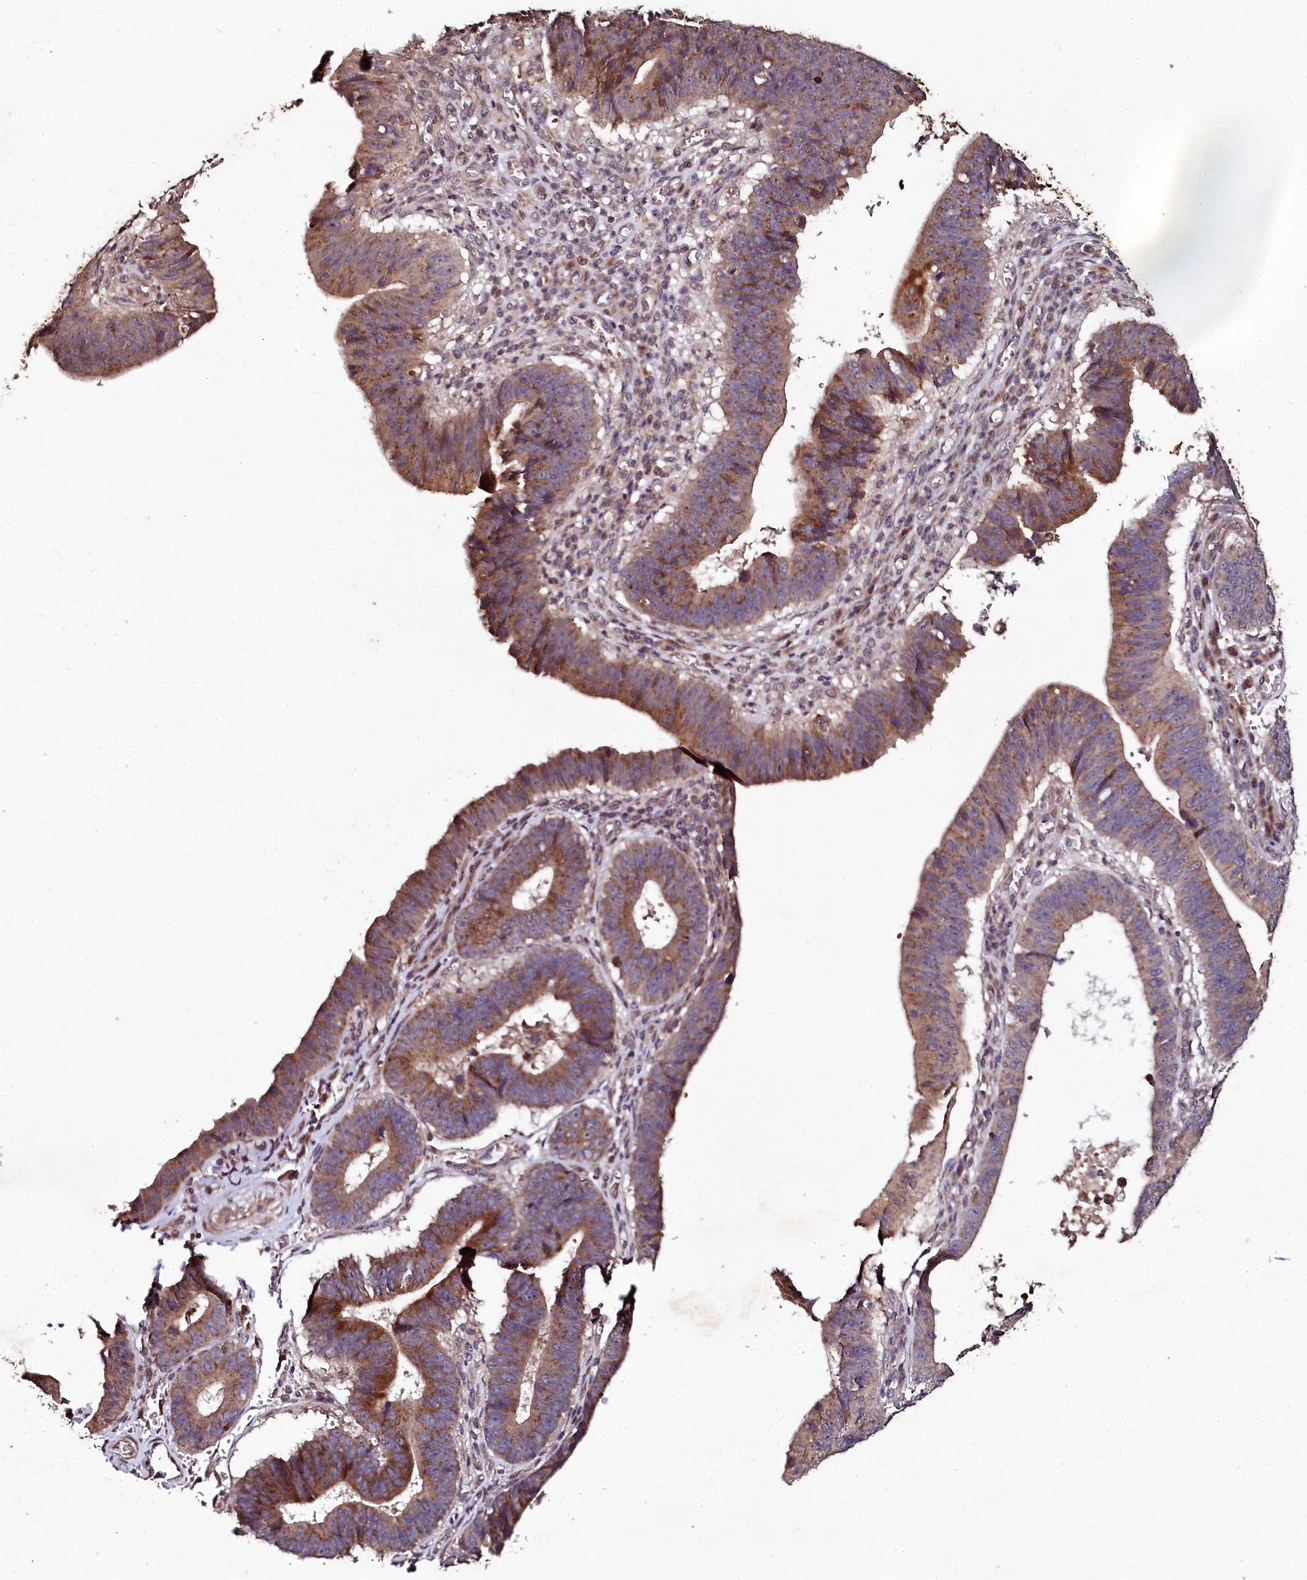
{"staining": {"intensity": "moderate", "quantity": ">75%", "location": "cytoplasmic/membranous"}, "tissue": "stomach cancer", "cell_type": "Tumor cells", "image_type": "cancer", "snomed": [{"axis": "morphology", "description": "Adenocarcinoma, NOS"}, {"axis": "topography", "description": "Stomach"}], "caption": "A brown stain highlights moderate cytoplasmic/membranous positivity of a protein in human stomach adenocarcinoma tumor cells. Using DAB (3,3'-diaminobenzidine) (brown) and hematoxylin (blue) stains, captured at high magnification using brightfield microscopy.", "gene": "SEC24C", "patient": {"sex": "male", "age": 59}}